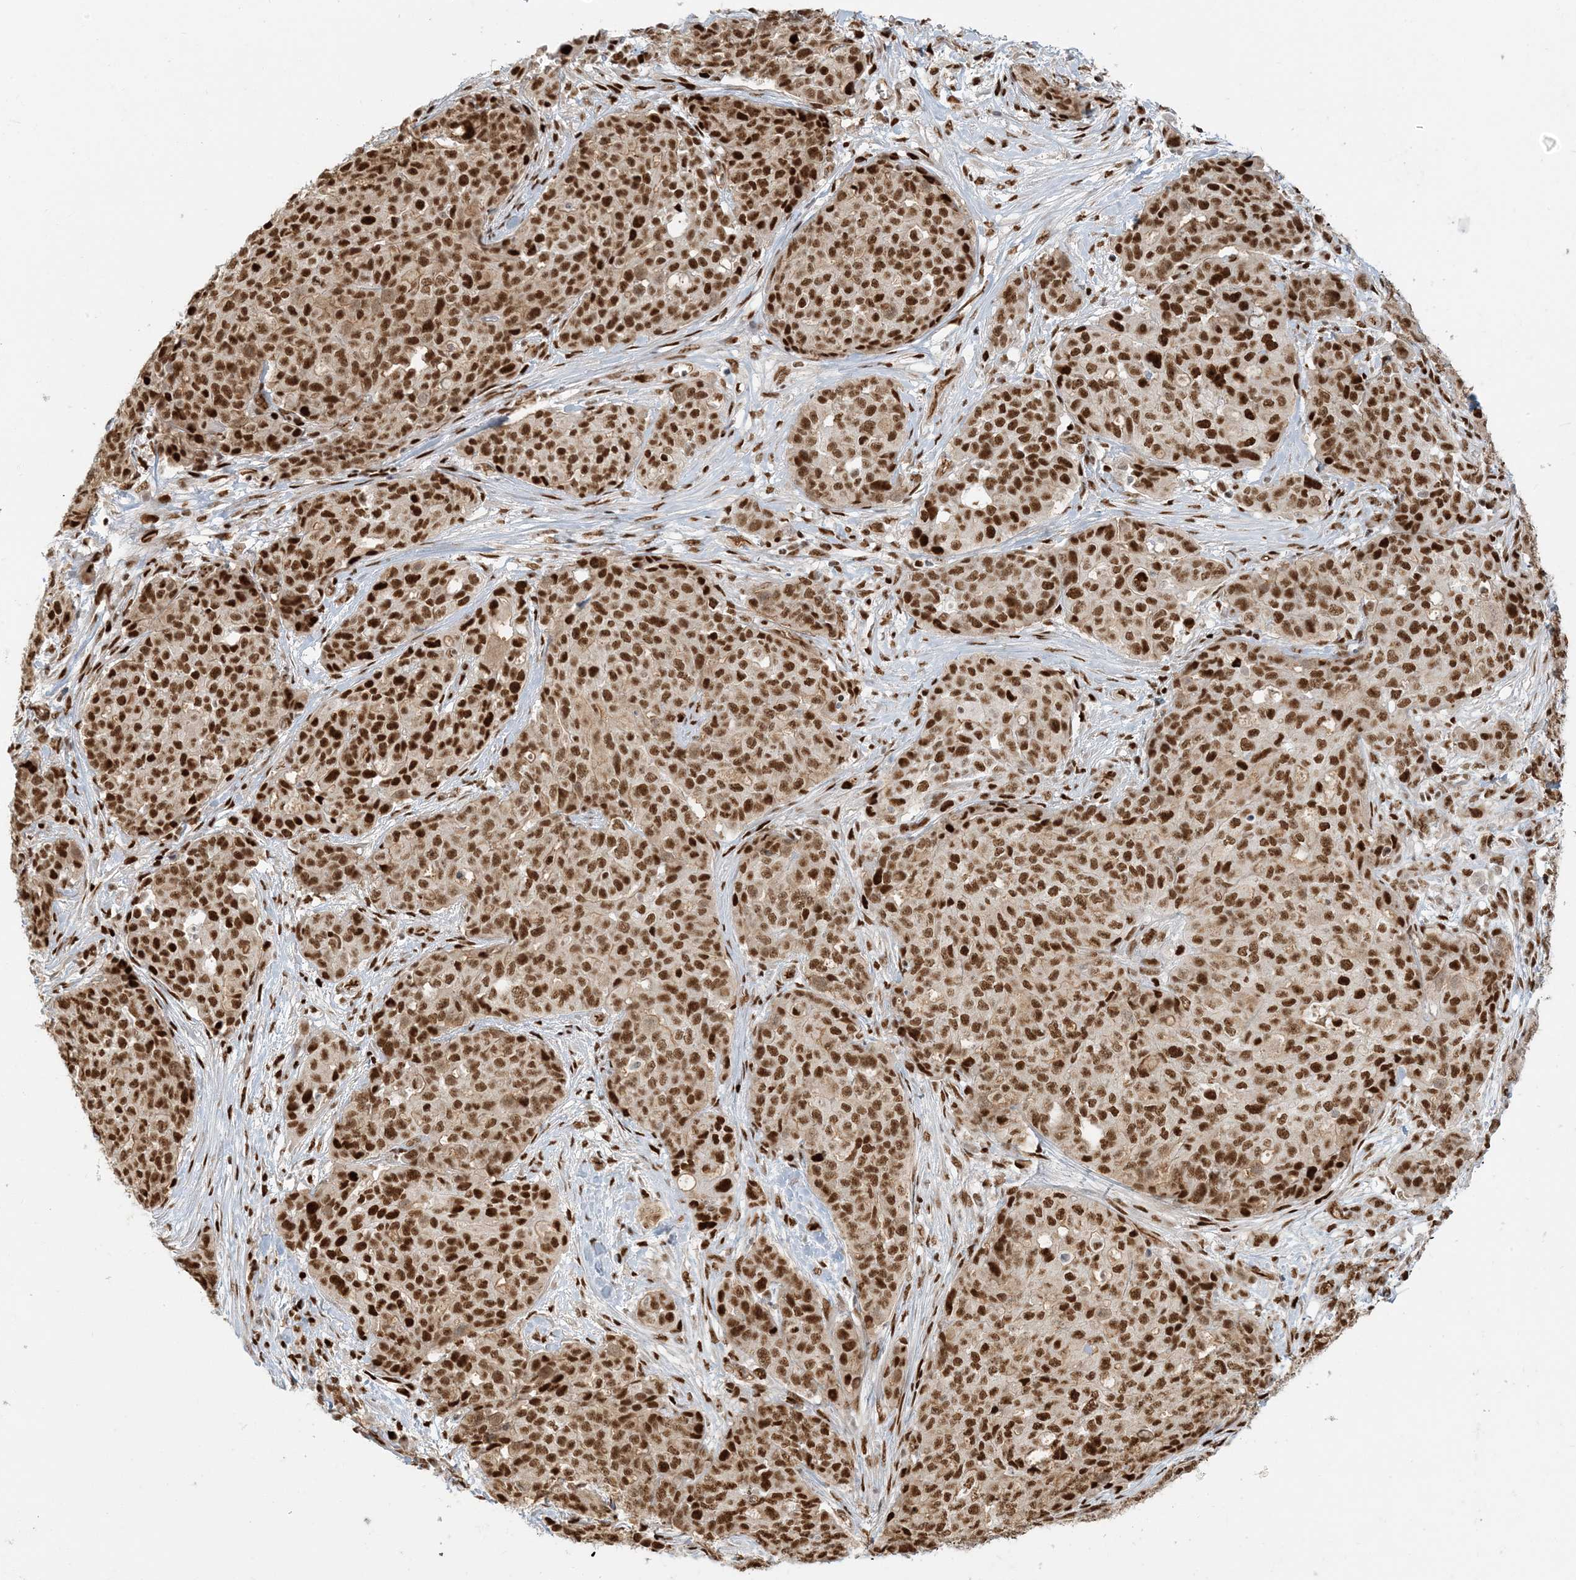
{"staining": {"intensity": "strong", "quantity": ">75%", "location": "nuclear"}, "tissue": "ovarian cancer", "cell_type": "Tumor cells", "image_type": "cancer", "snomed": [{"axis": "morphology", "description": "Cystadenocarcinoma, serous, NOS"}, {"axis": "topography", "description": "Soft tissue"}, {"axis": "topography", "description": "Ovary"}], "caption": "This photomicrograph demonstrates immunohistochemistry staining of human ovarian cancer, with high strong nuclear staining in about >75% of tumor cells.", "gene": "CKS2", "patient": {"sex": "female", "age": 57}}